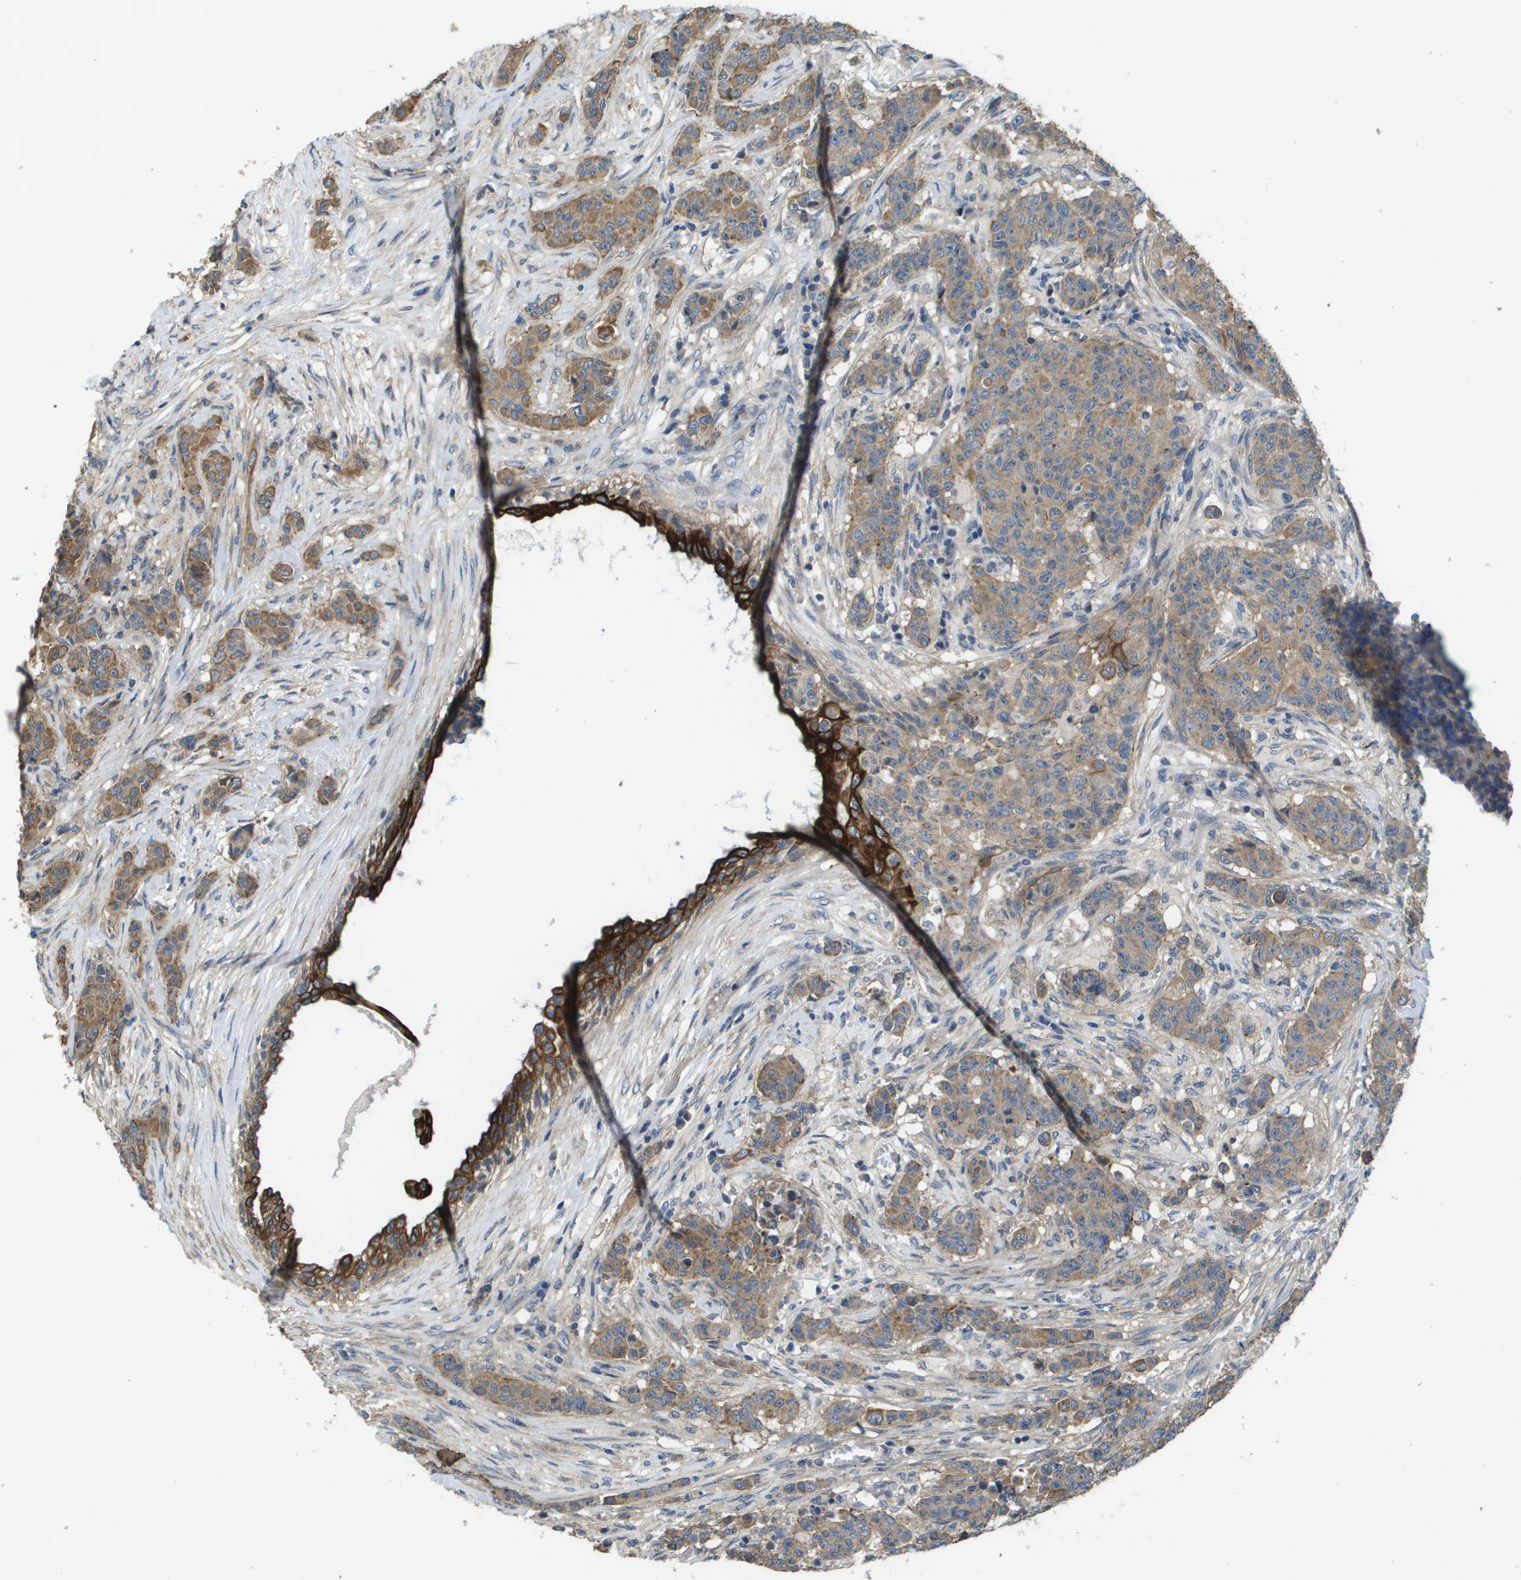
{"staining": {"intensity": "moderate", "quantity": ">75%", "location": "cytoplasmic/membranous"}, "tissue": "breast cancer", "cell_type": "Tumor cells", "image_type": "cancer", "snomed": [{"axis": "morphology", "description": "Normal tissue, NOS"}, {"axis": "morphology", "description": "Duct carcinoma"}, {"axis": "topography", "description": "Breast"}], "caption": "The immunohistochemical stain shows moderate cytoplasmic/membranous staining in tumor cells of infiltrating ductal carcinoma (breast) tissue. (DAB IHC, brown staining for protein, blue staining for nuclei).", "gene": "KRT23", "patient": {"sex": "female", "age": 40}}